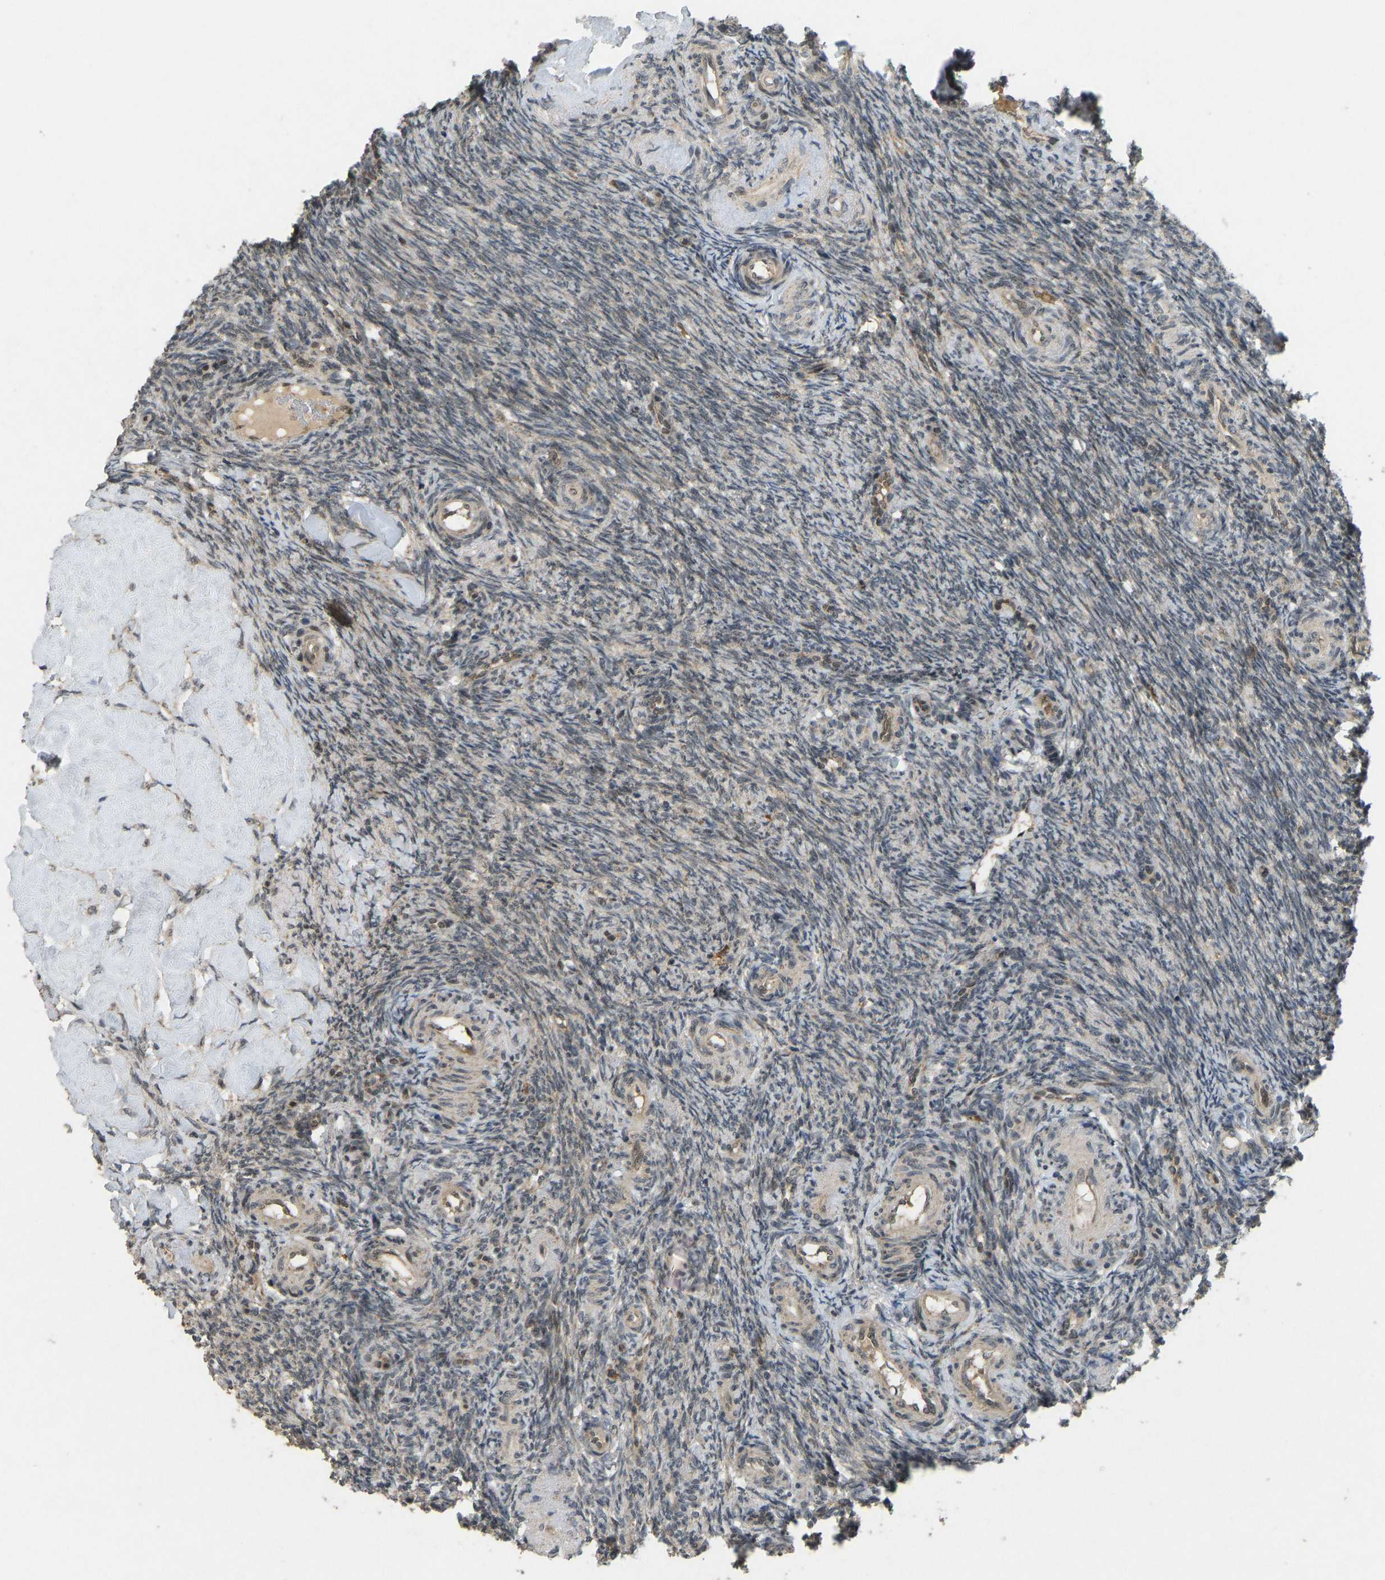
{"staining": {"intensity": "strong", "quantity": ">75%", "location": "cytoplasmic/membranous"}, "tissue": "ovary", "cell_type": "Follicle cells", "image_type": "normal", "snomed": [{"axis": "morphology", "description": "Normal tissue, NOS"}, {"axis": "topography", "description": "Ovary"}], "caption": "Immunohistochemistry (DAB) staining of benign human ovary reveals strong cytoplasmic/membranous protein positivity in approximately >75% of follicle cells. The staining was performed using DAB to visualize the protein expression in brown, while the nuclei were stained in blue with hematoxylin (Magnification: 20x).", "gene": "ACADS", "patient": {"sex": "female", "age": 41}}